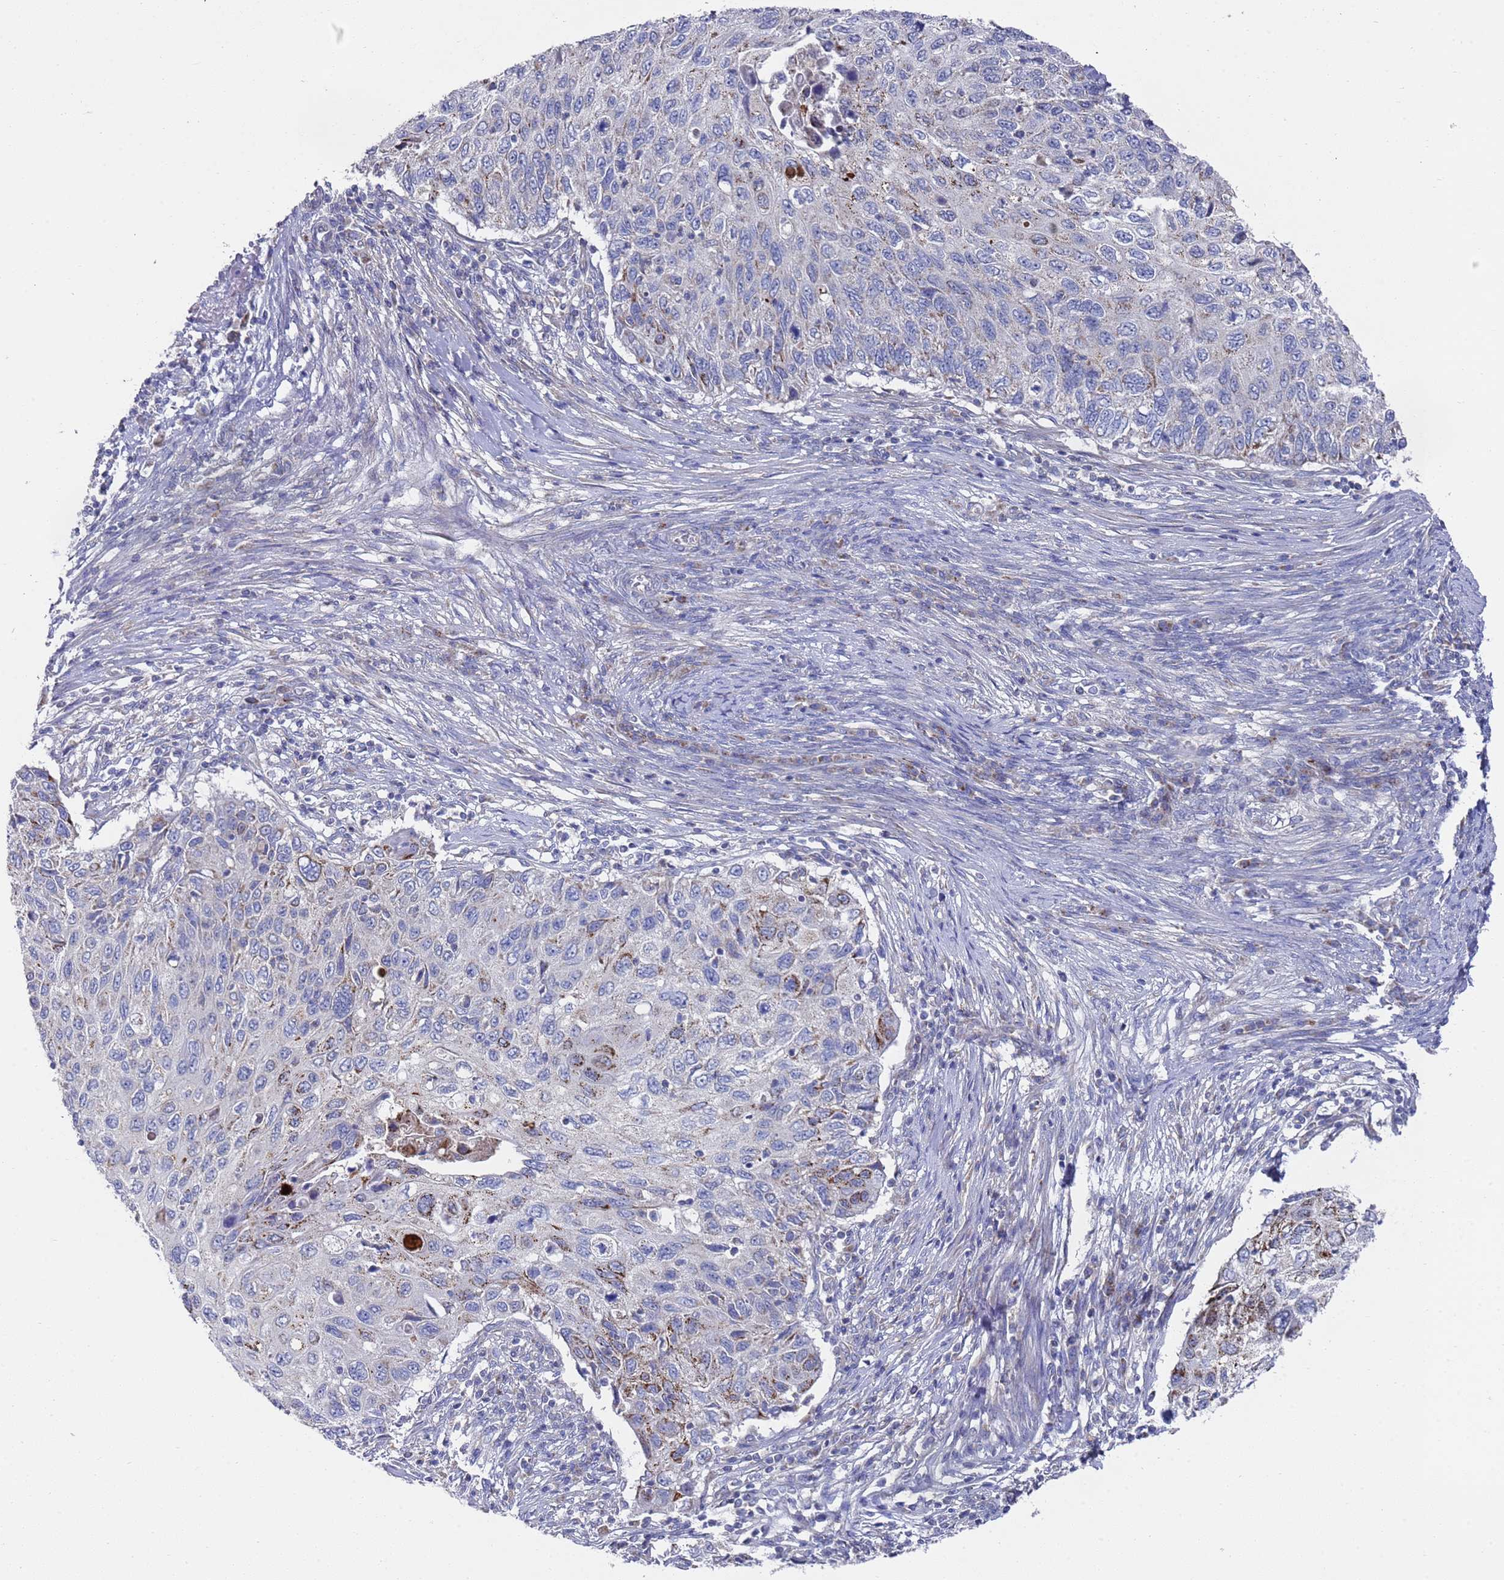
{"staining": {"intensity": "strong", "quantity": "<25%", "location": "cytoplasmic/membranous"}, "tissue": "cervical cancer", "cell_type": "Tumor cells", "image_type": "cancer", "snomed": [{"axis": "morphology", "description": "Squamous cell carcinoma, NOS"}, {"axis": "topography", "description": "Cervix"}], "caption": "Immunohistochemical staining of human cervical cancer (squamous cell carcinoma) shows strong cytoplasmic/membranous protein expression in about <25% of tumor cells.", "gene": "NPEPPS", "patient": {"sex": "female", "age": 70}}